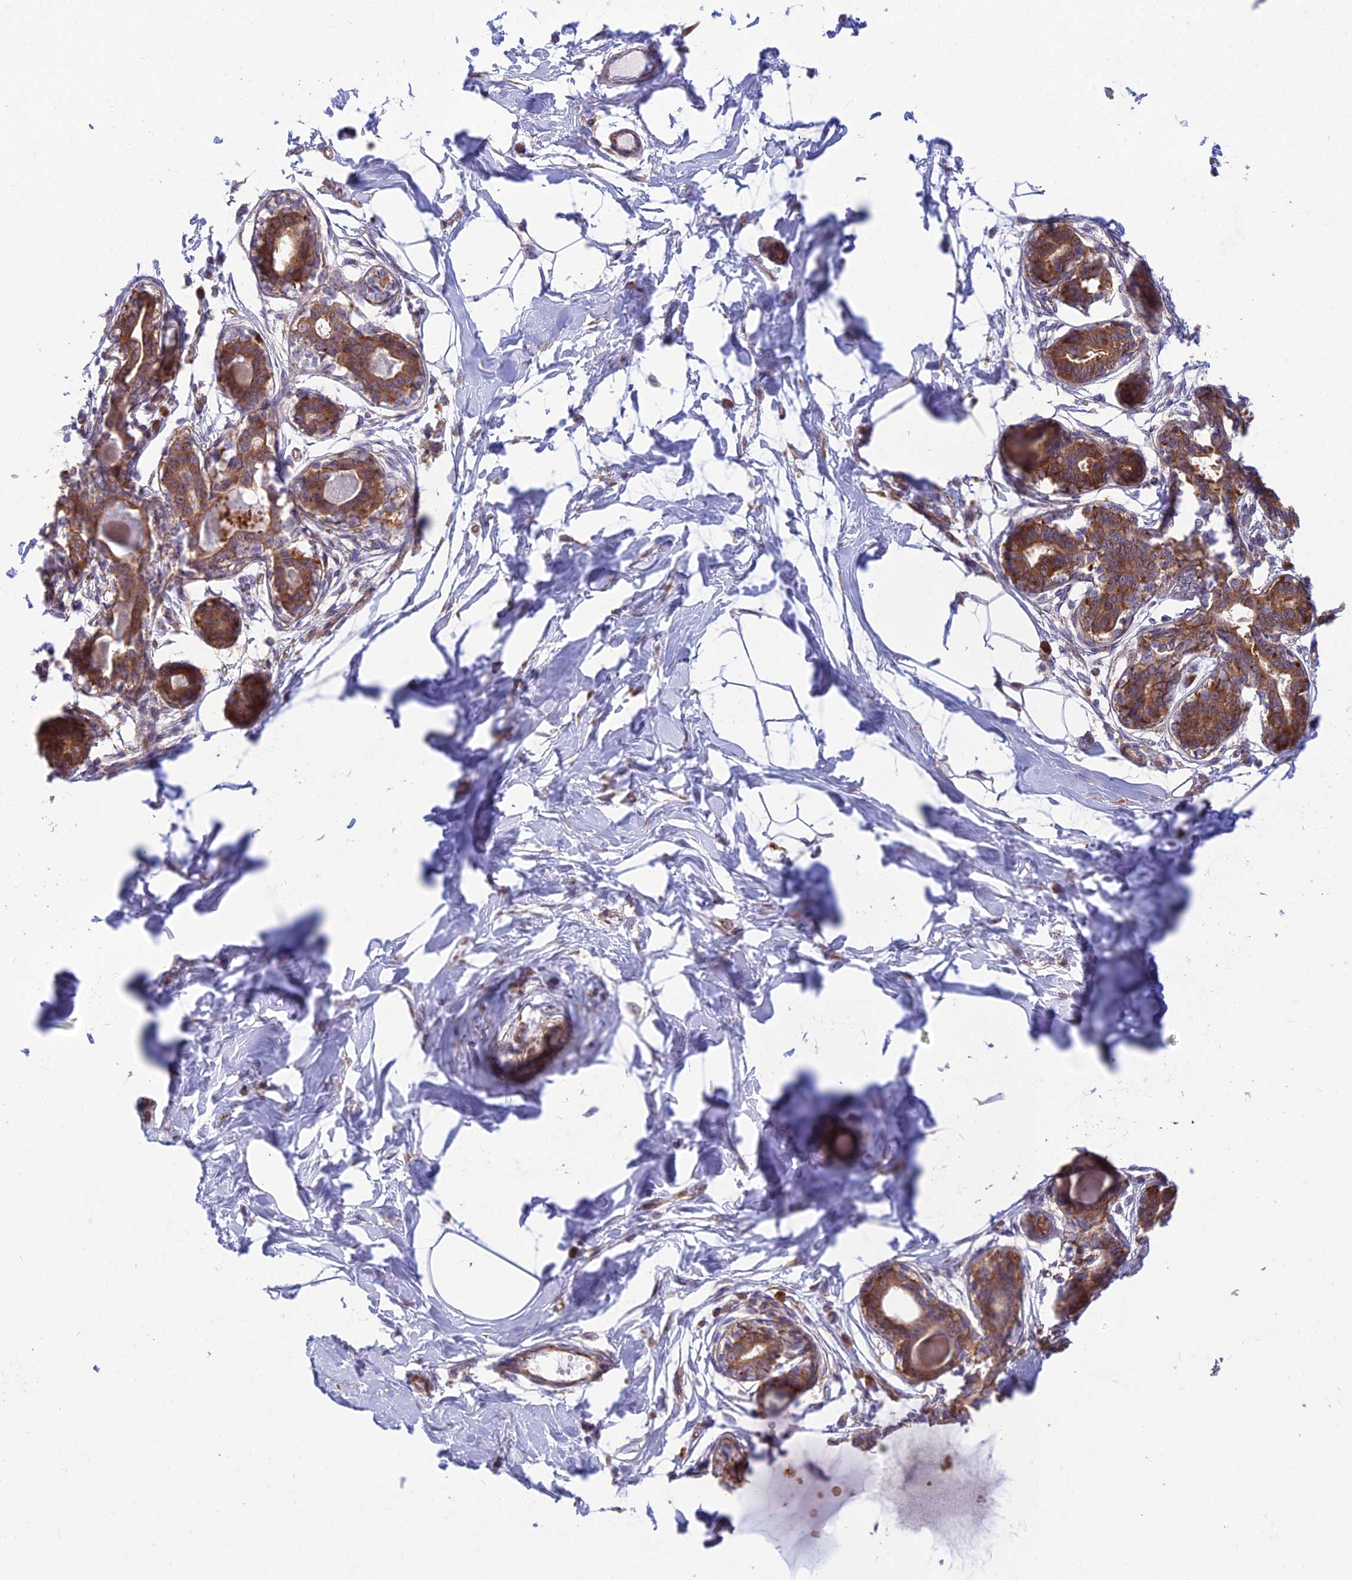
{"staining": {"intensity": "negative", "quantity": "none", "location": "none"}, "tissue": "breast", "cell_type": "Adipocytes", "image_type": "normal", "snomed": [{"axis": "morphology", "description": "Normal tissue, NOS"}, {"axis": "topography", "description": "Breast"}], "caption": "Adipocytes show no significant protein expression in normal breast. Nuclei are stained in blue.", "gene": "RPL17", "patient": {"sex": "female", "age": 45}}